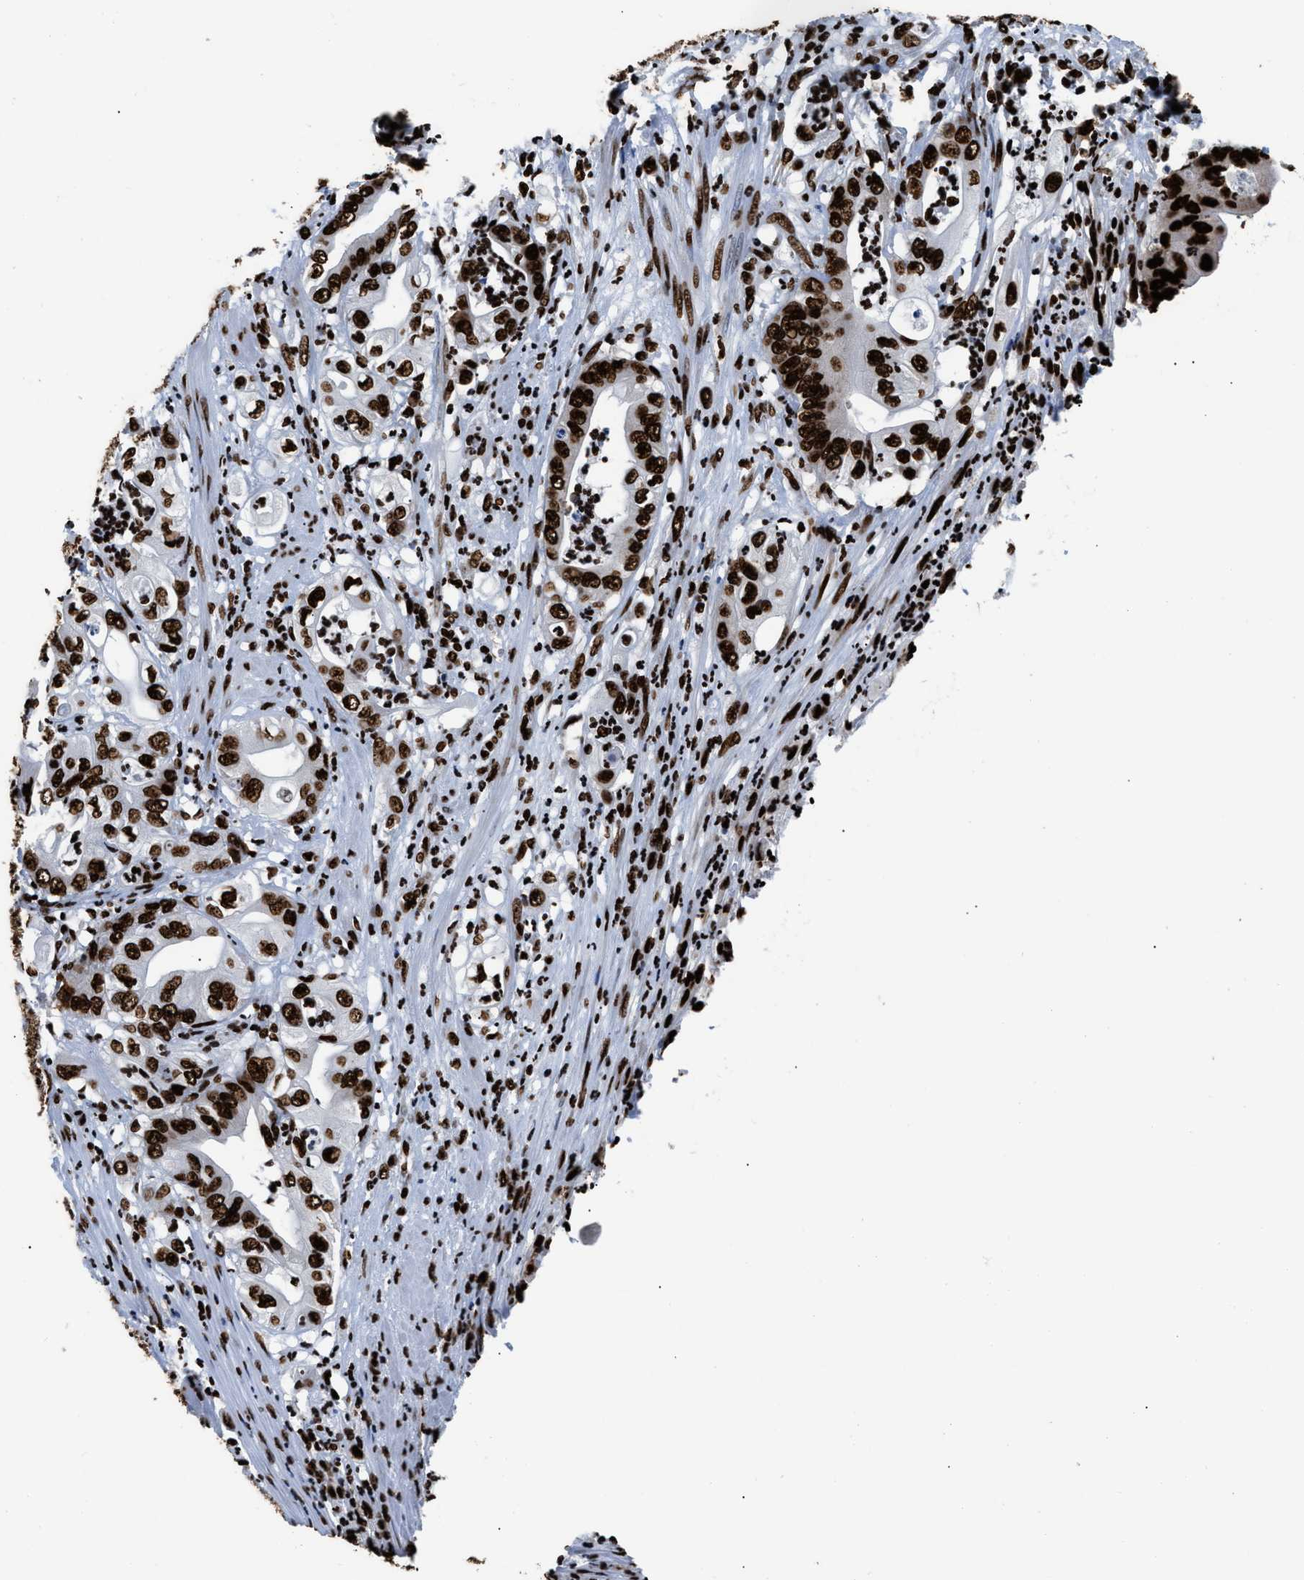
{"staining": {"intensity": "strong", "quantity": ">75%", "location": "nuclear"}, "tissue": "stomach cancer", "cell_type": "Tumor cells", "image_type": "cancer", "snomed": [{"axis": "morphology", "description": "Adenocarcinoma, NOS"}, {"axis": "topography", "description": "Stomach"}], "caption": "Strong nuclear staining for a protein is appreciated in approximately >75% of tumor cells of adenocarcinoma (stomach) using IHC.", "gene": "HNRNPM", "patient": {"sex": "female", "age": 73}}